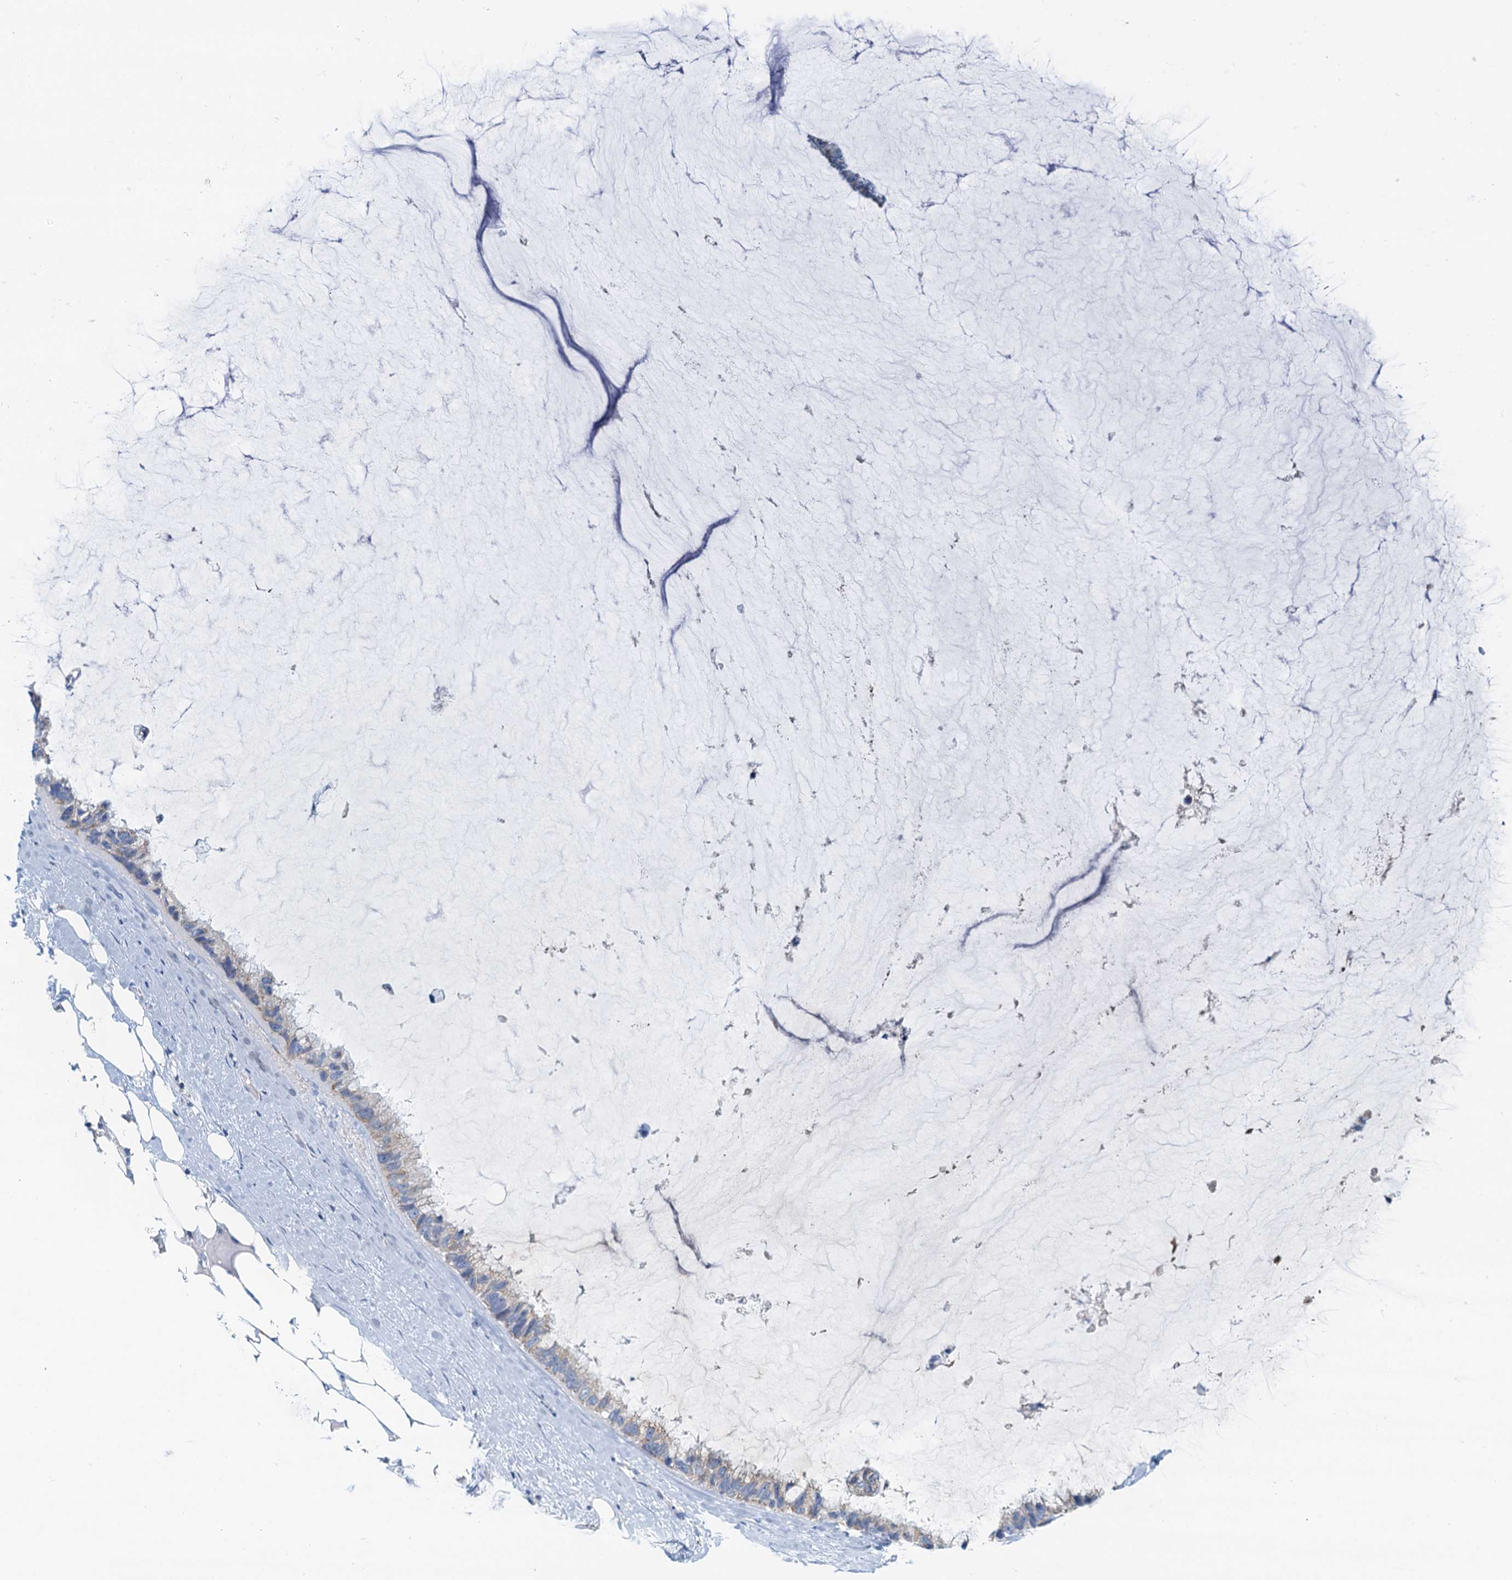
{"staining": {"intensity": "negative", "quantity": "none", "location": "none"}, "tissue": "ovarian cancer", "cell_type": "Tumor cells", "image_type": "cancer", "snomed": [{"axis": "morphology", "description": "Cystadenocarcinoma, mucinous, NOS"}, {"axis": "topography", "description": "Ovary"}], "caption": "The image demonstrates no staining of tumor cells in ovarian cancer.", "gene": "POC1A", "patient": {"sex": "female", "age": 39}}